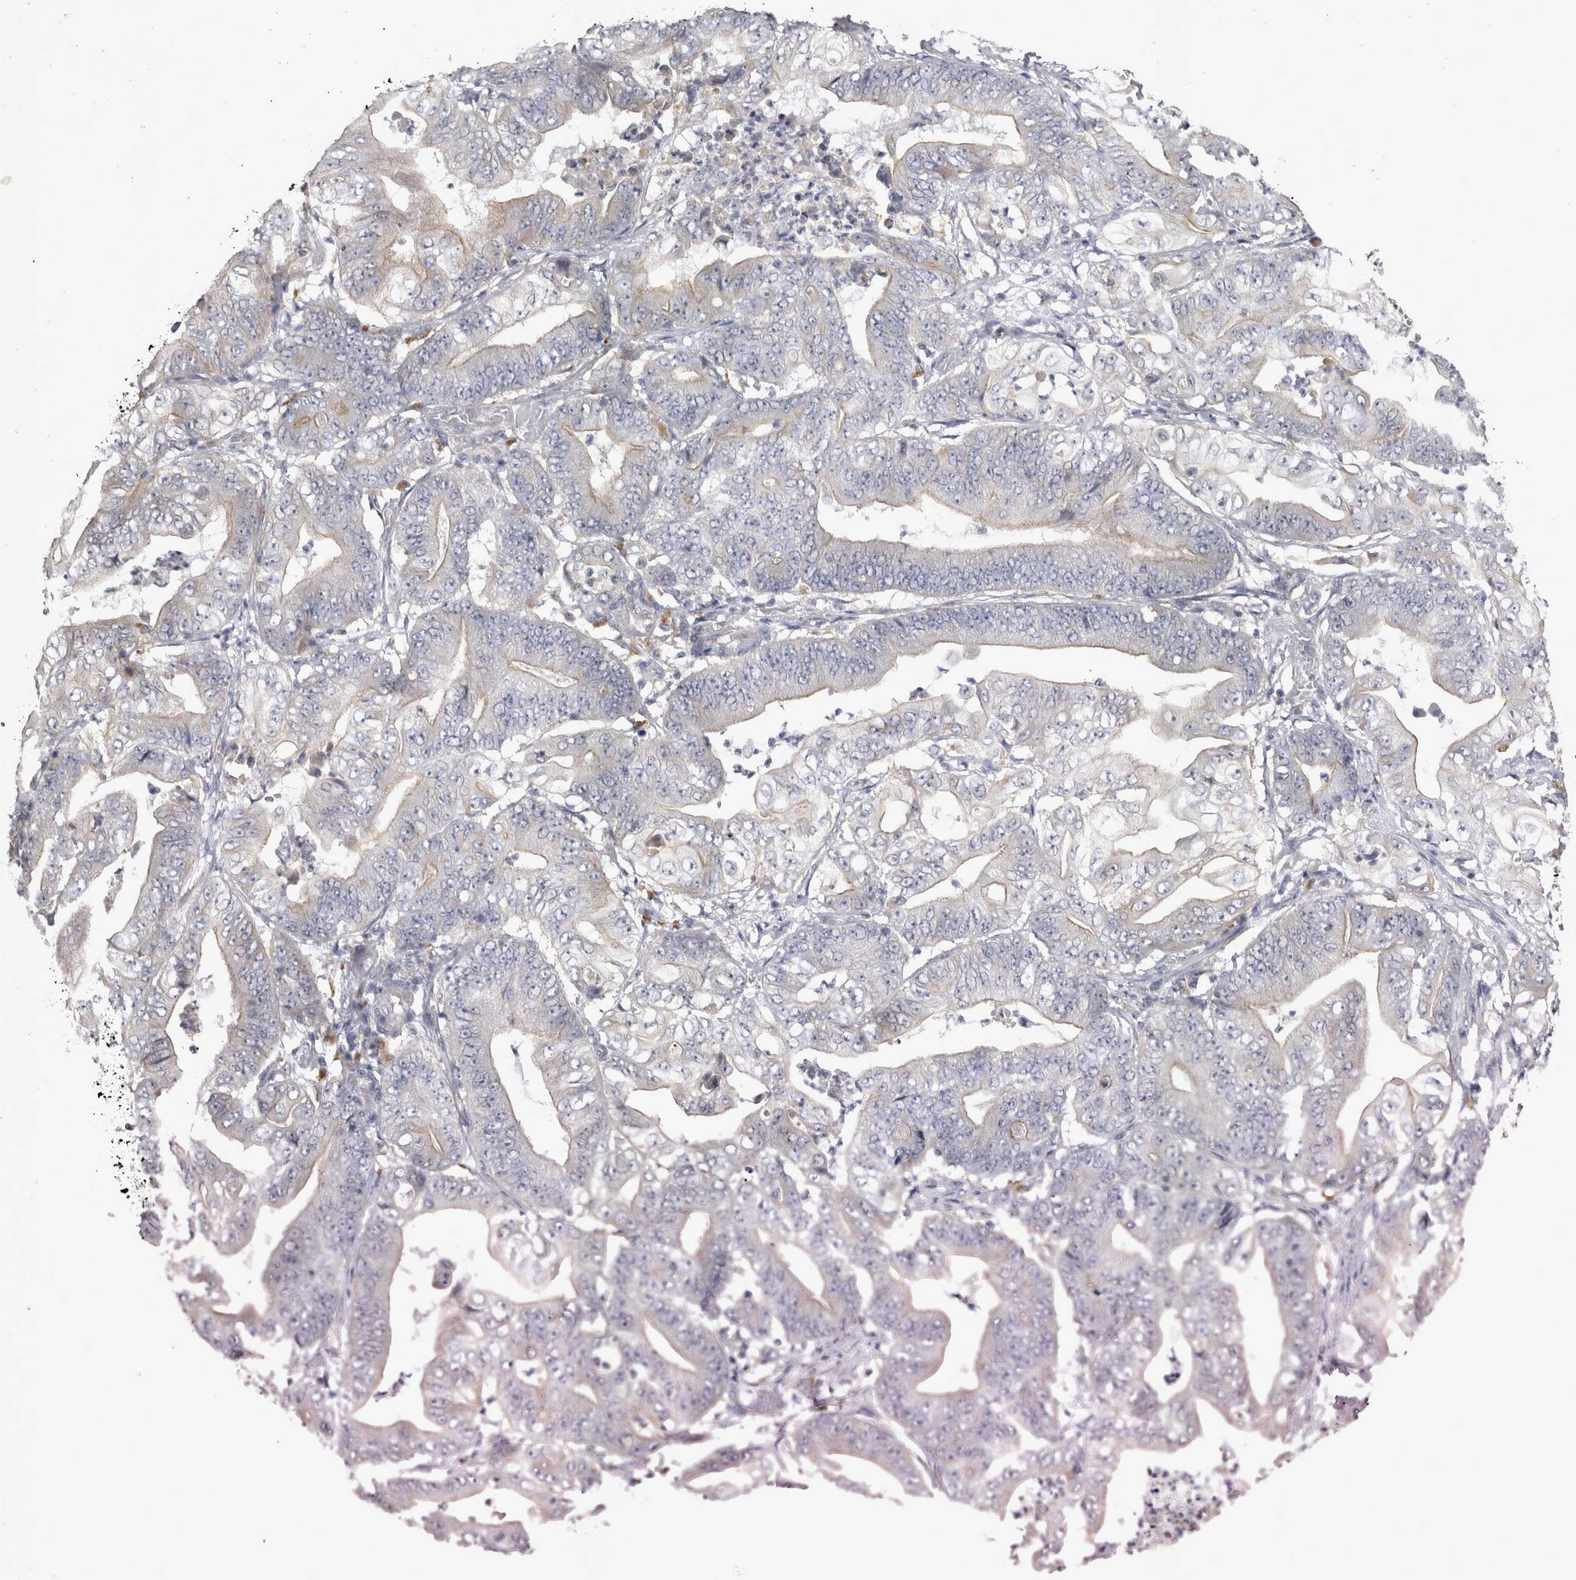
{"staining": {"intensity": "weak", "quantity": "25%-75%", "location": "cytoplasmic/membranous"}, "tissue": "stomach cancer", "cell_type": "Tumor cells", "image_type": "cancer", "snomed": [{"axis": "morphology", "description": "Adenocarcinoma, NOS"}, {"axis": "topography", "description": "Stomach"}], "caption": "Tumor cells show low levels of weak cytoplasmic/membranous expression in approximately 25%-75% of cells in human stomach adenocarcinoma.", "gene": "CTBS", "patient": {"sex": "female", "age": 73}}